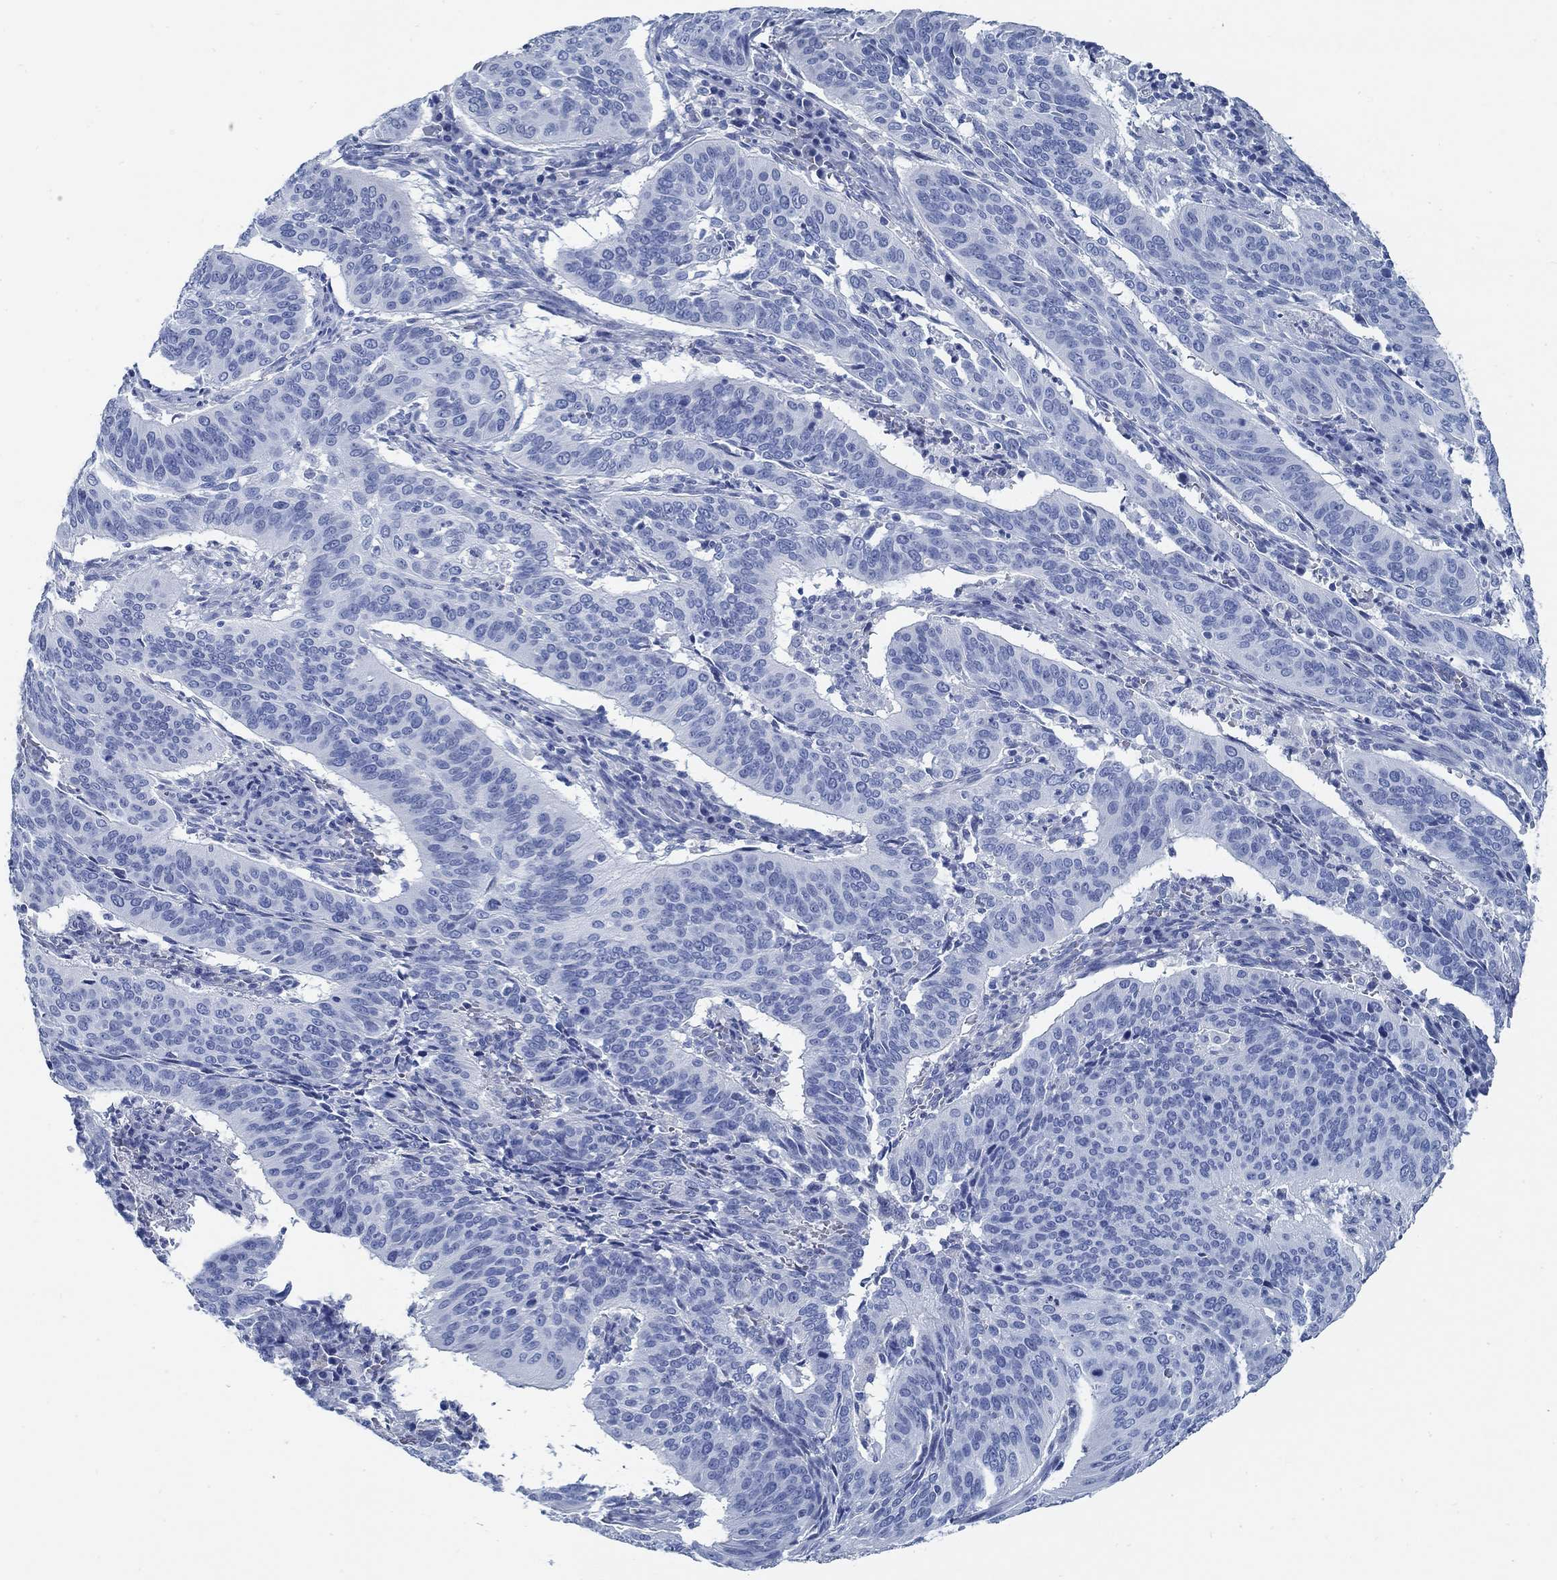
{"staining": {"intensity": "negative", "quantity": "none", "location": "none"}, "tissue": "cervical cancer", "cell_type": "Tumor cells", "image_type": "cancer", "snomed": [{"axis": "morphology", "description": "Normal tissue, NOS"}, {"axis": "morphology", "description": "Squamous cell carcinoma, NOS"}, {"axis": "topography", "description": "Cervix"}], "caption": "IHC micrograph of neoplastic tissue: human cervical cancer (squamous cell carcinoma) stained with DAB (3,3'-diaminobenzidine) reveals no significant protein staining in tumor cells.", "gene": "SLC45A1", "patient": {"sex": "female", "age": 39}}